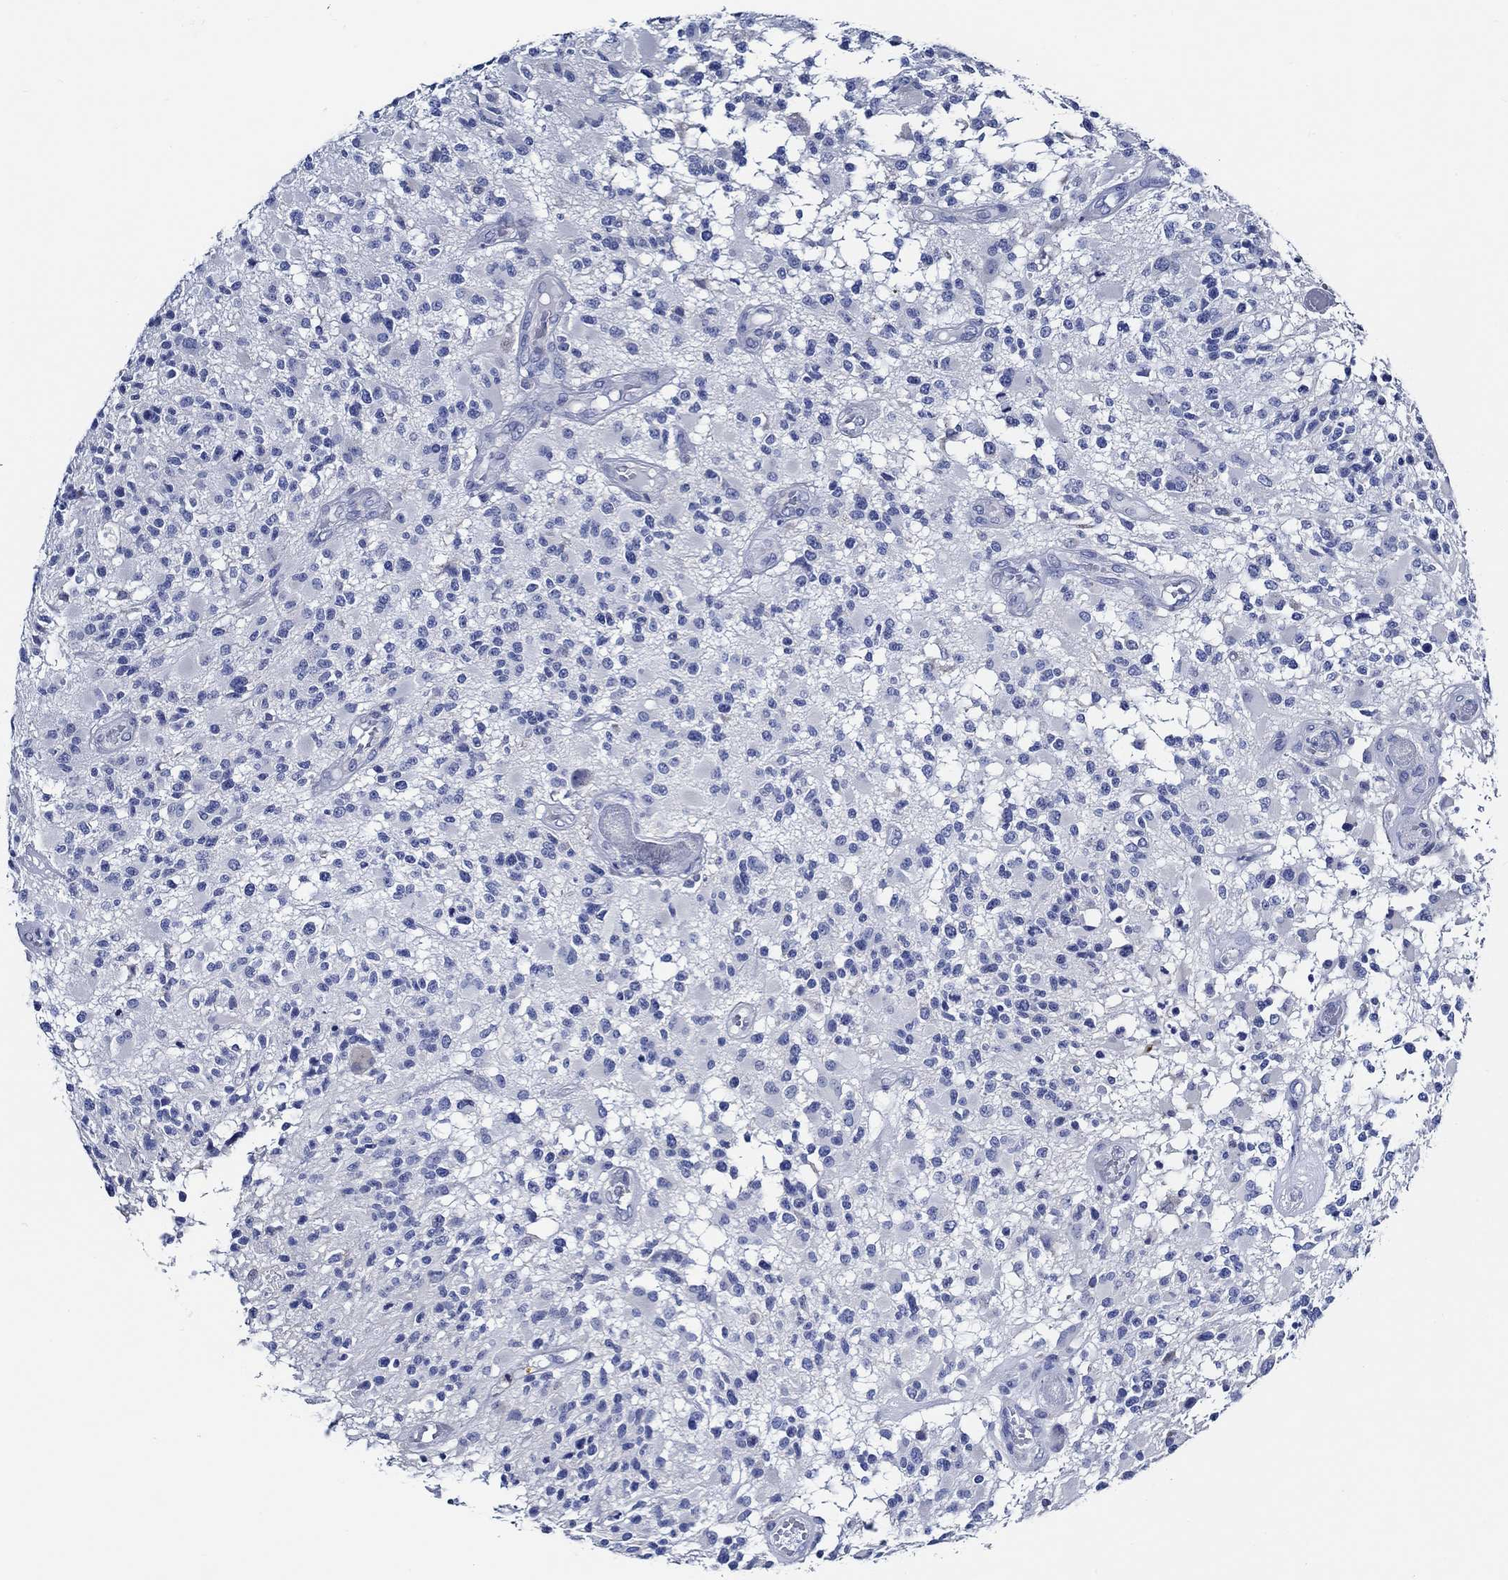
{"staining": {"intensity": "negative", "quantity": "none", "location": "none"}, "tissue": "glioma", "cell_type": "Tumor cells", "image_type": "cancer", "snomed": [{"axis": "morphology", "description": "Glioma, malignant, High grade"}, {"axis": "topography", "description": "Brain"}], "caption": "A micrograph of high-grade glioma (malignant) stained for a protein reveals no brown staining in tumor cells.", "gene": "WDR62", "patient": {"sex": "female", "age": 63}}